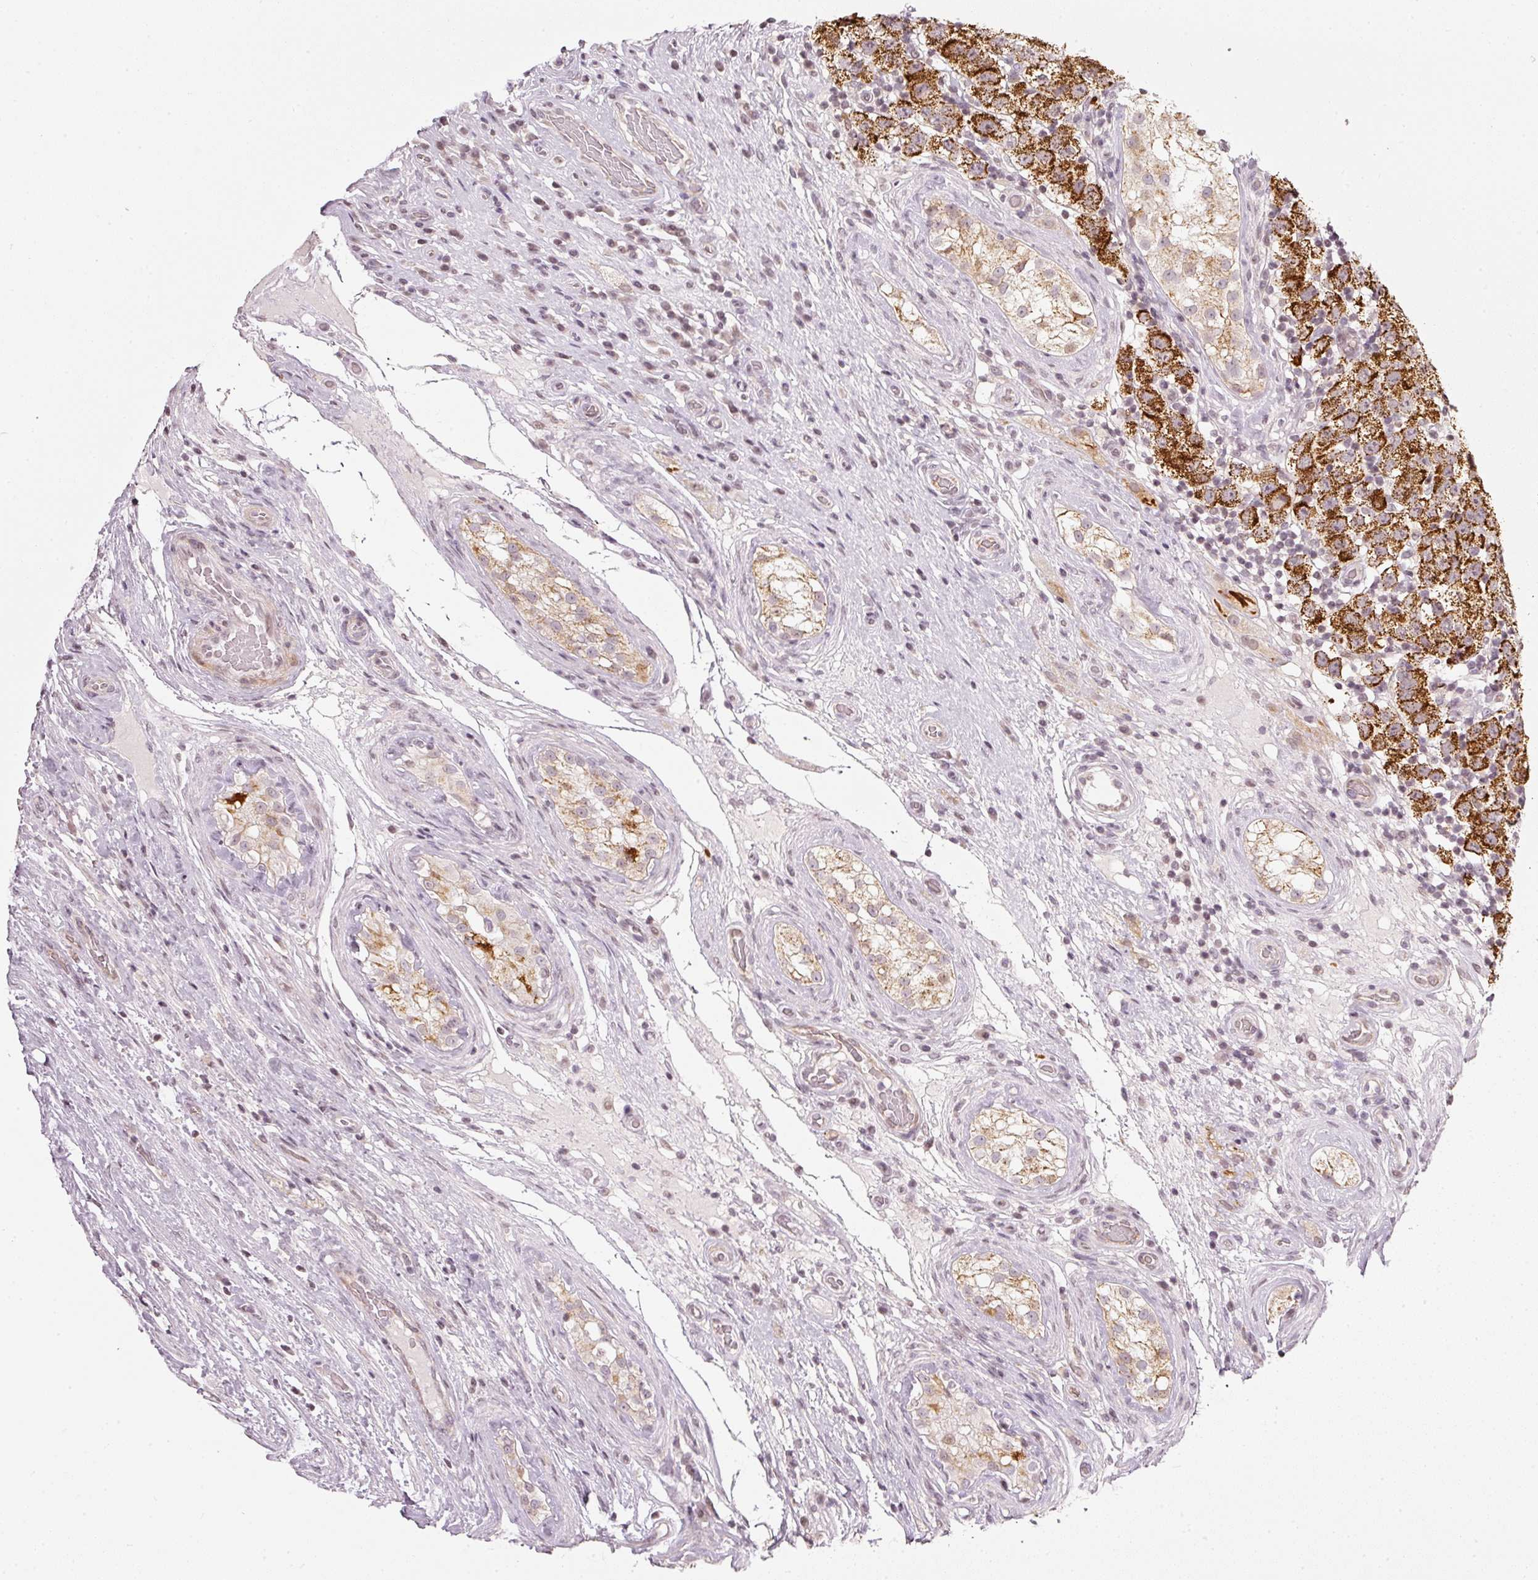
{"staining": {"intensity": "strong", "quantity": ">75%", "location": "cytoplasmic/membranous"}, "tissue": "testis cancer", "cell_type": "Tumor cells", "image_type": "cancer", "snomed": [{"axis": "morphology", "description": "Seminoma, NOS"}, {"axis": "morphology", "description": "Carcinoma, Embryonal, NOS"}, {"axis": "topography", "description": "Testis"}], "caption": "A histopathology image showing strong cytoplasmic/membranous positivity in about >75% of tumor cells in testis seminoma, as visualized by brown immunohistochemical staining.", "gene": "NRDE2", "patient": {"sex": "male", "age": 41}}